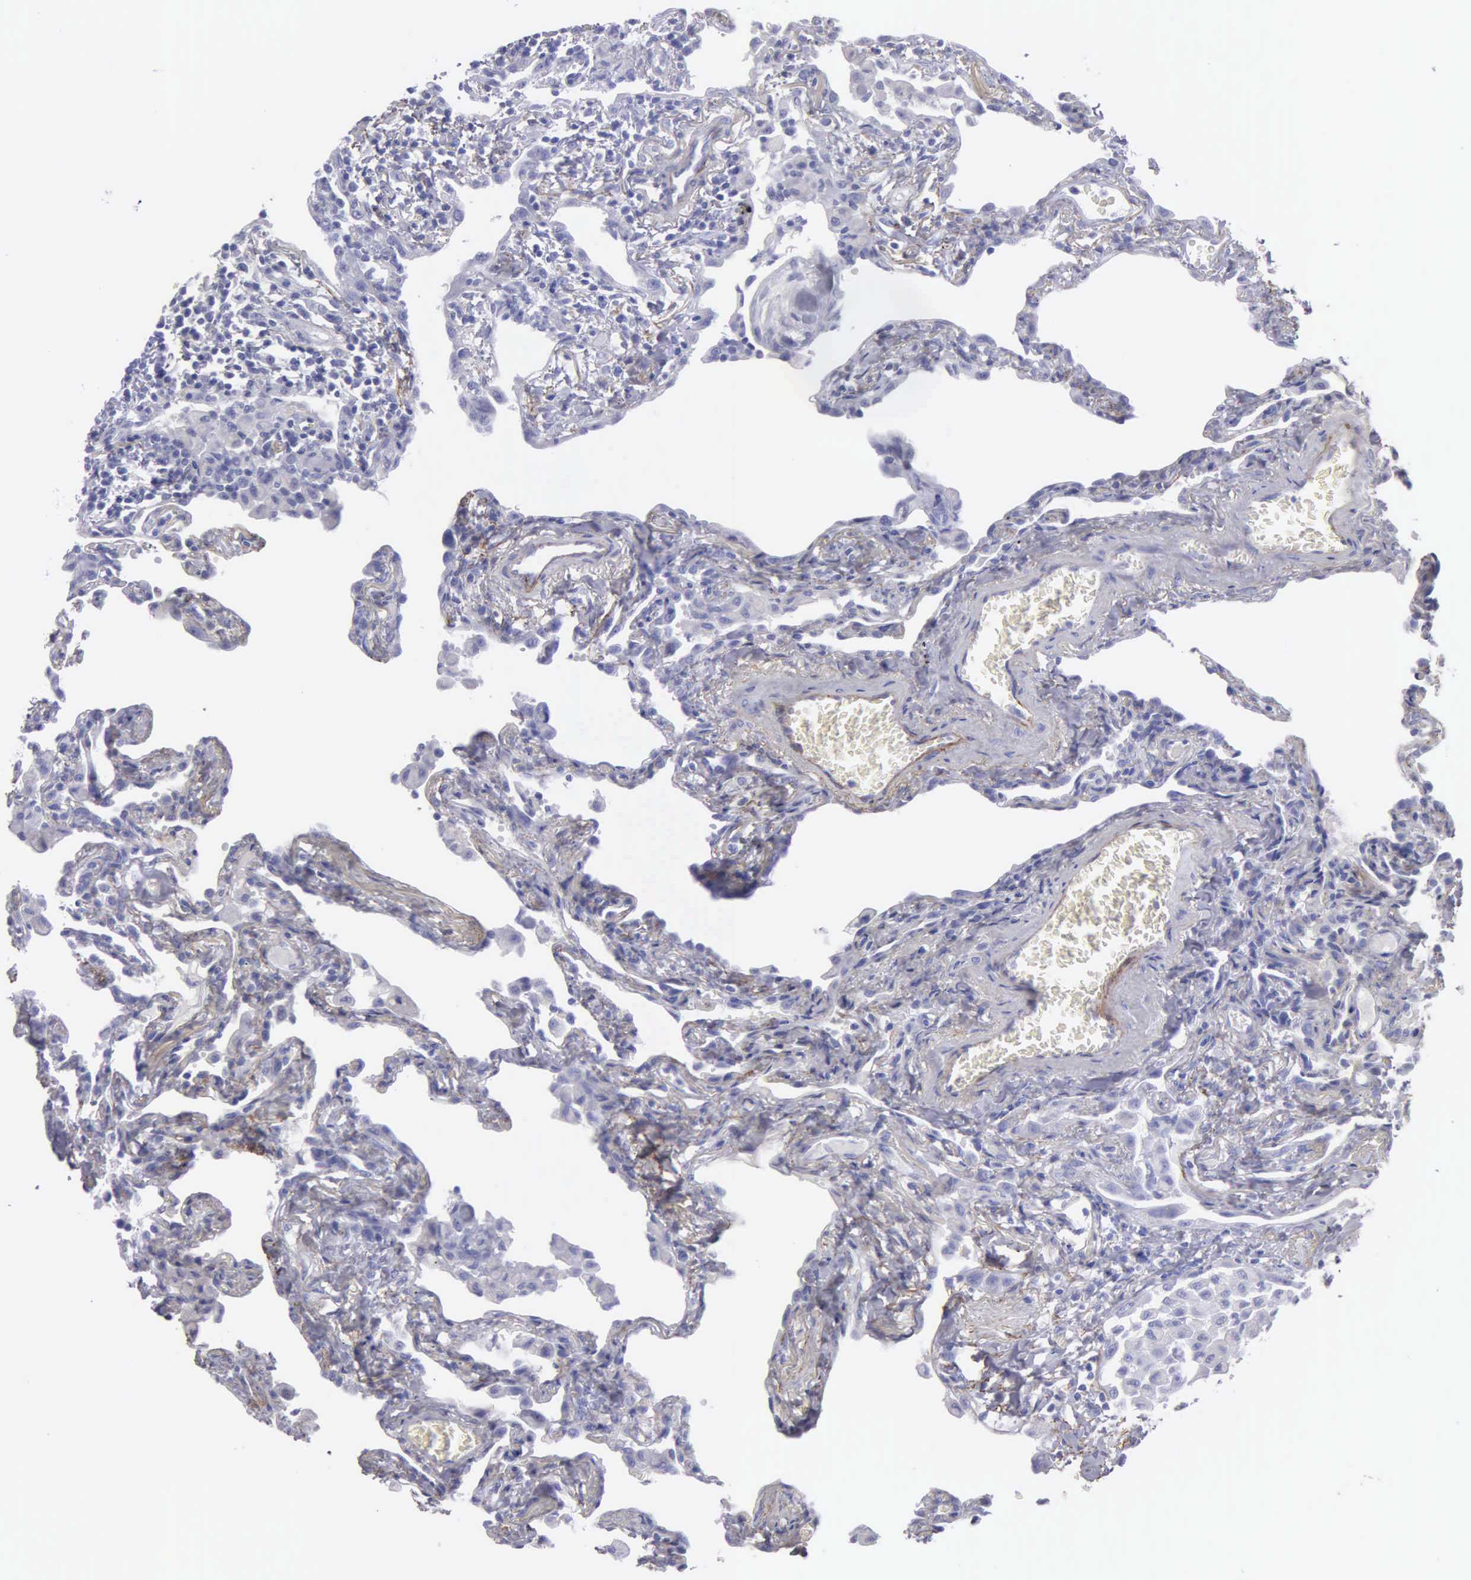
{"staining": {"intensity": "negative", "quantity": "none", "location": "none"}, "tissue": "lung", "cell_type": "Alveolar cells", "image_type": "normal", "snomed": [{"axis": "morphology", "description": "Normal tissue, NOS"}, {"axis": "topography", "description": "Lung"}], "caption": "Image shows no significant protein staining in alveolar cells of normal lung. (DAB immunohistochemistry visualized using brightfield microscopy, high magnification).", "gene": "FBLN5", "patient": {"sex": "male", "age": 73}}